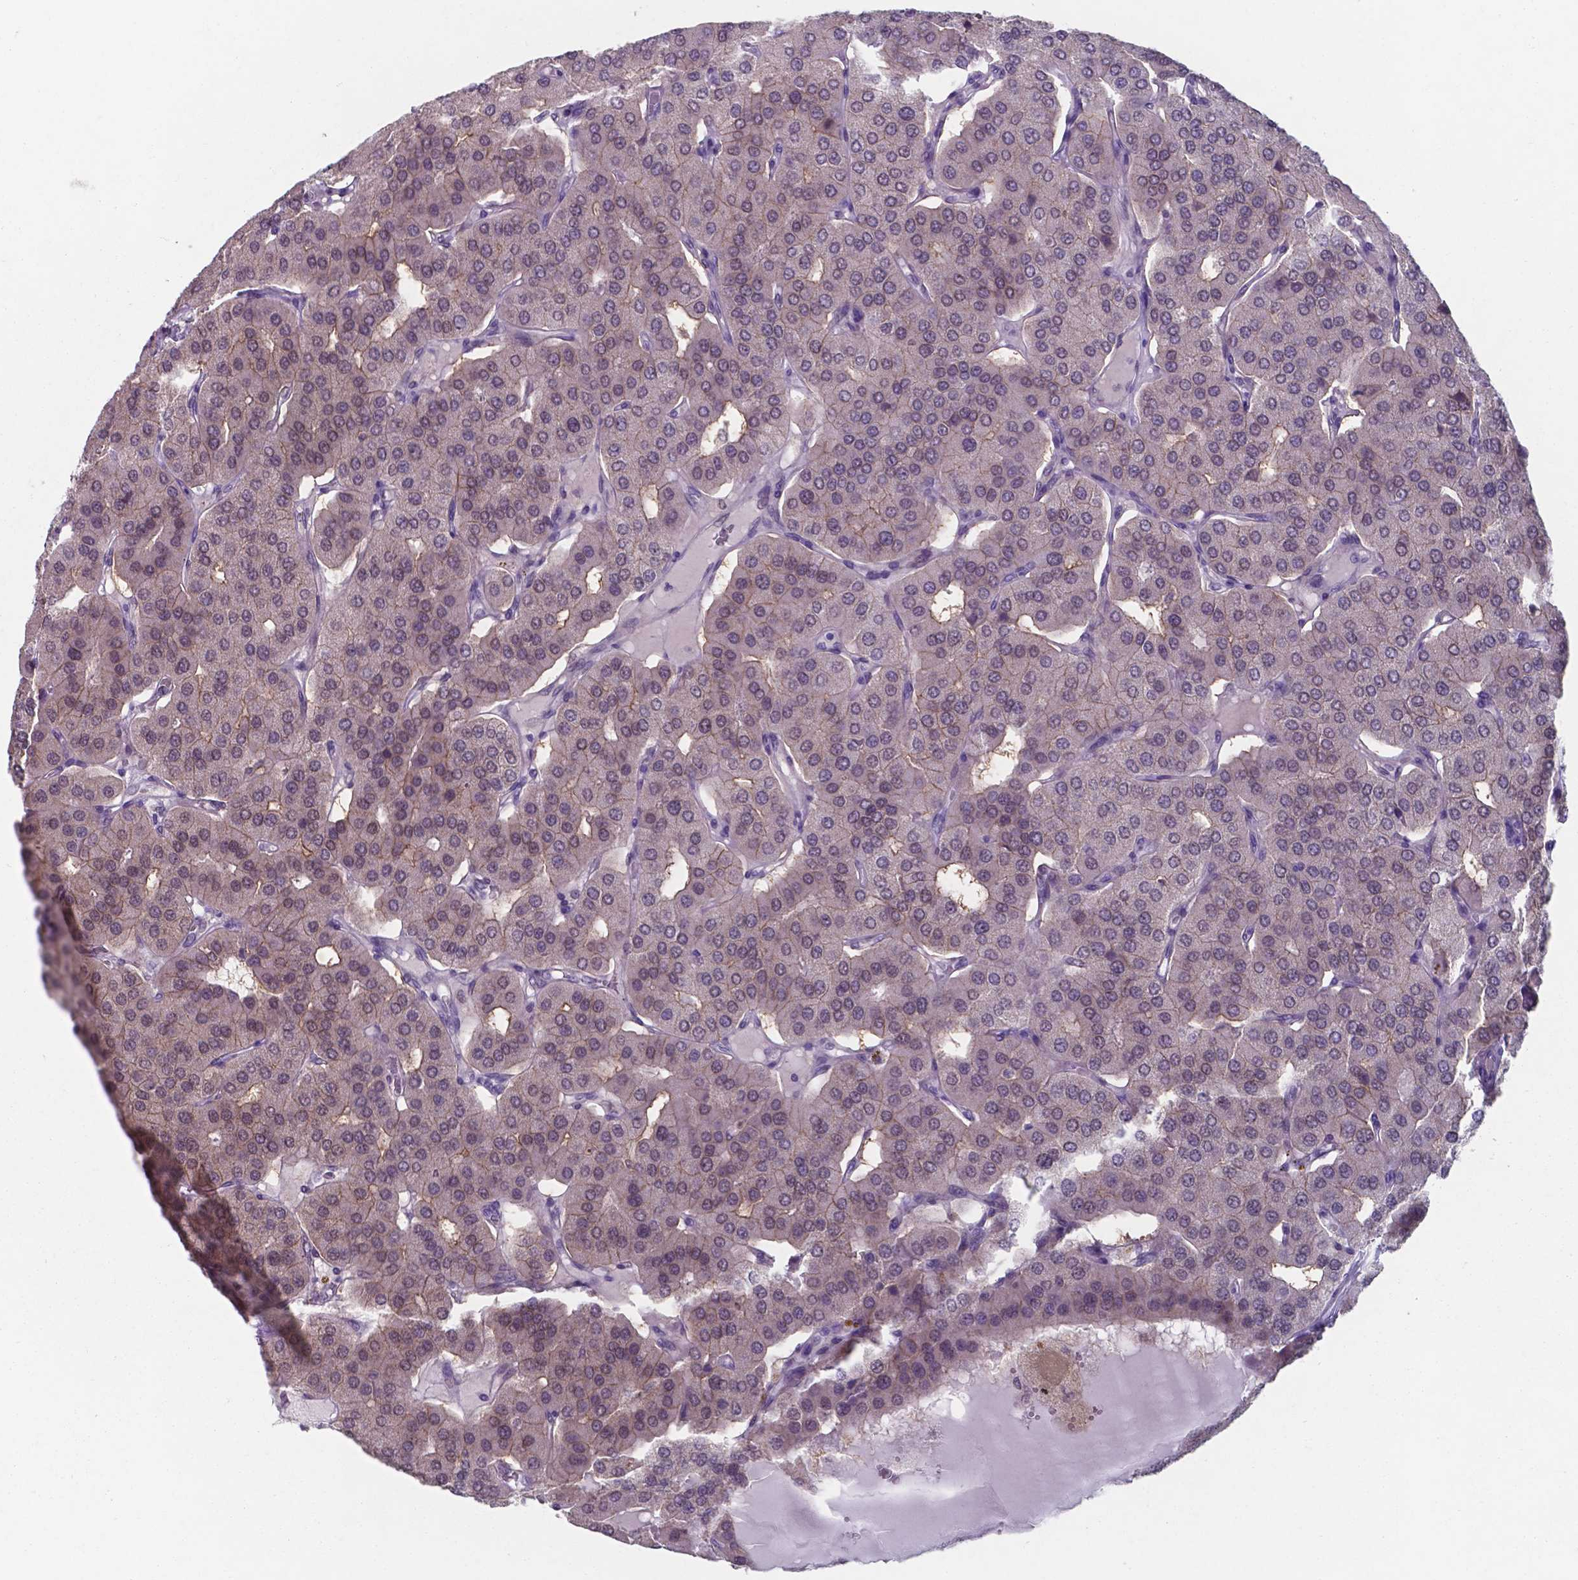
{"staining": {"intensity": "weak", "quantity": "<25%", "location": "cytoplasmic/membranous"}, "tissue": "parathyroid gland", "cell_type": "Glandular cells", "image_type": "normal", "snomed": [{"axis": "morphology", "description": "Normal tissue, NOS"}, {"axis": "morphology", "description": "Adenoma, NOS"}, {"axis": "topography", "description": "Parathyroid gland"}], "caption": "The micrograph exhibits no significant expression in glandular cells of parathyroid gland.", "gene": "UBE2E2", "patient": {"sex": "female", "age": 86}}